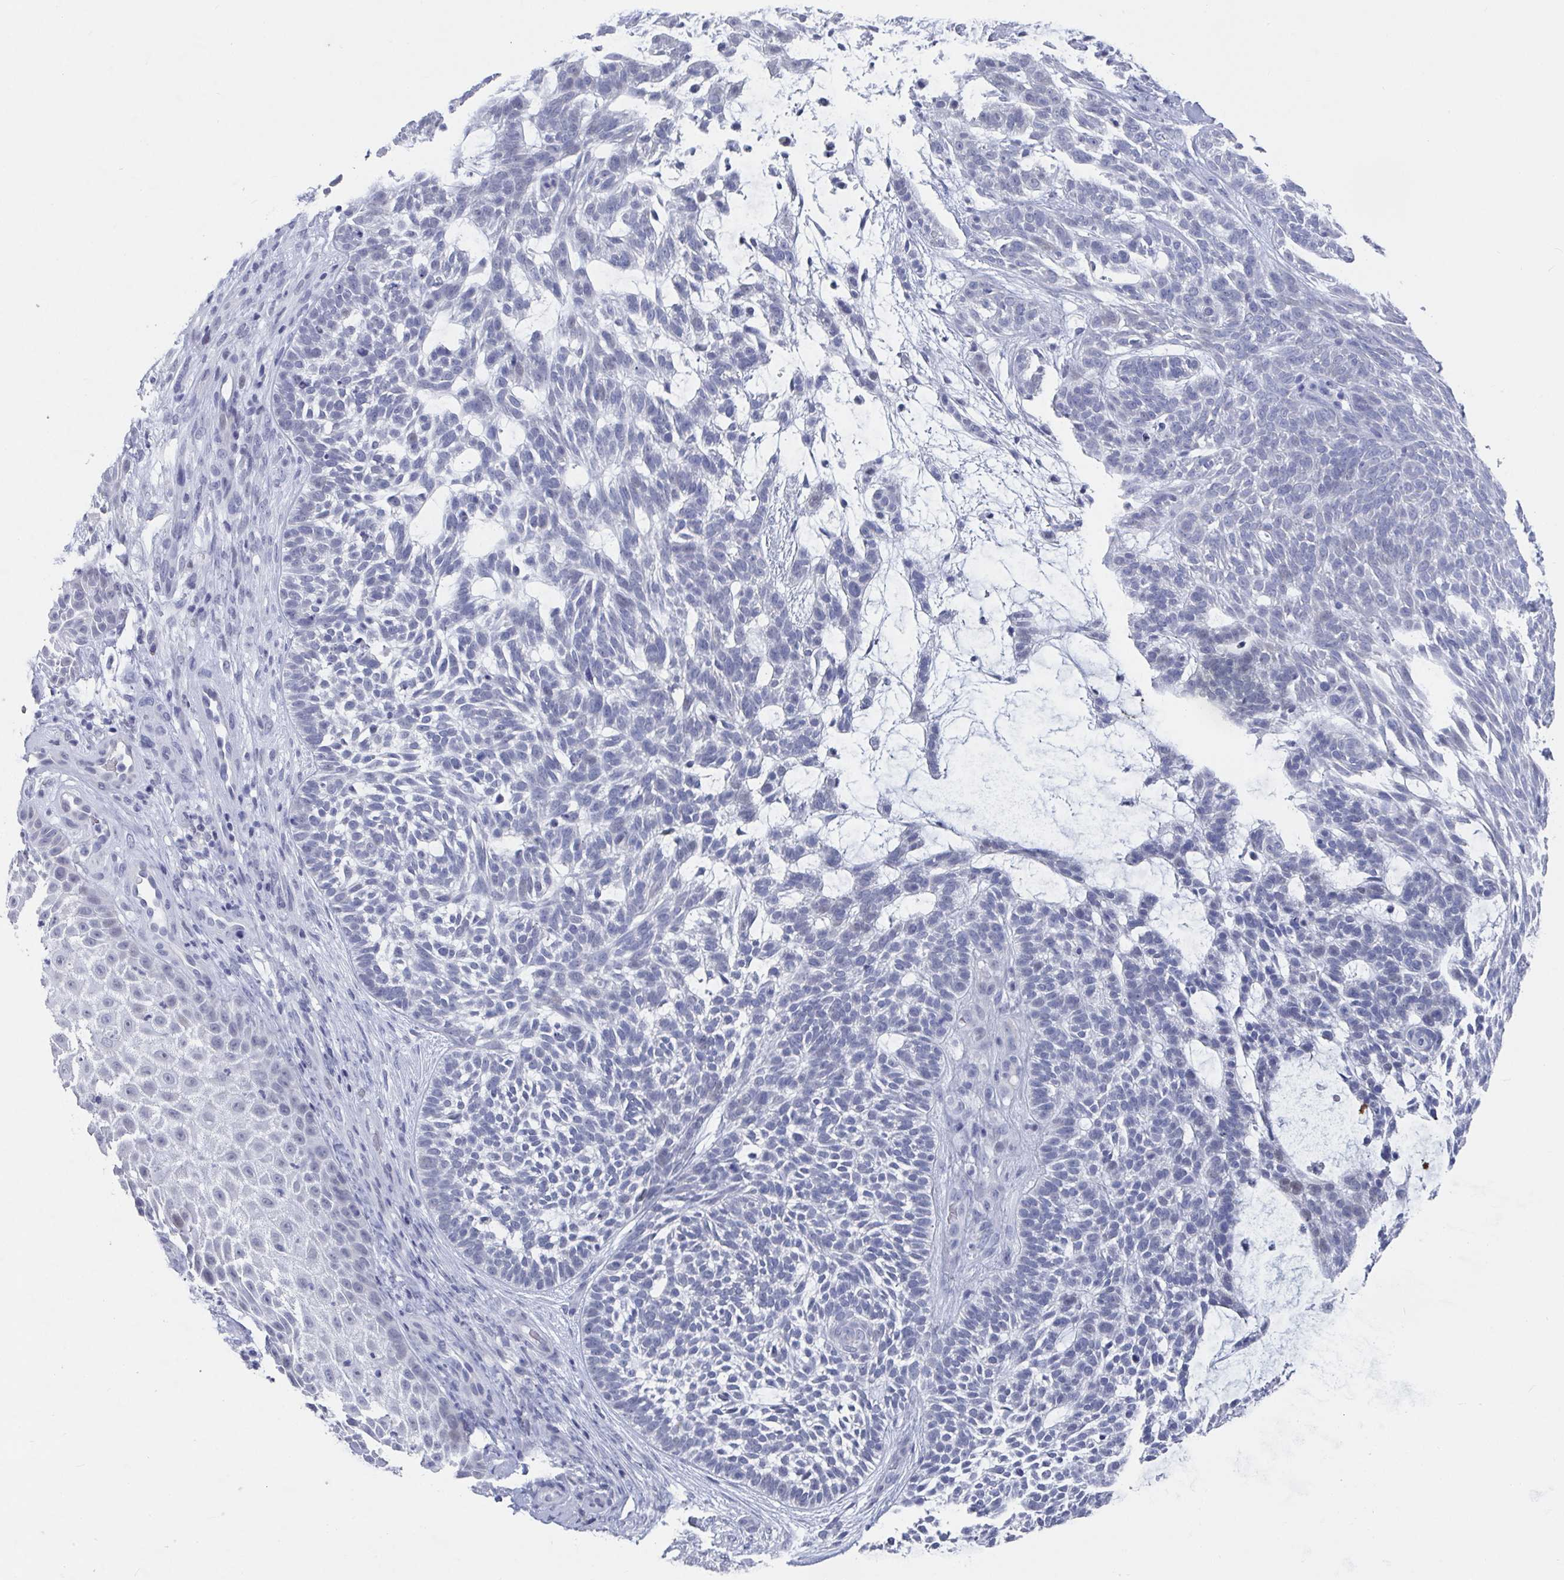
{"staining": {"intensity": "negative", "quantity": "none", "location": "none"}, "tissue": "skin cancer", "cell_type": "Tumor cells", "image_type": "cancer", "snomed": [{"axis": "morphology", "description": "Basal cell carcinoma"}, {"axis": "topography", "description": "Skin"}, {"axis": "topography", "description": "Skin, foot"}], "caption": "Immunohistochemical staining of skin cancer reveals no significant expression in tumor cells. (DAB (3,3'-diaminobenzidine) immunohistochemistry, high magnification).", "gene": "CAMKV", "patient": {"sex": "female", "age": 77}}